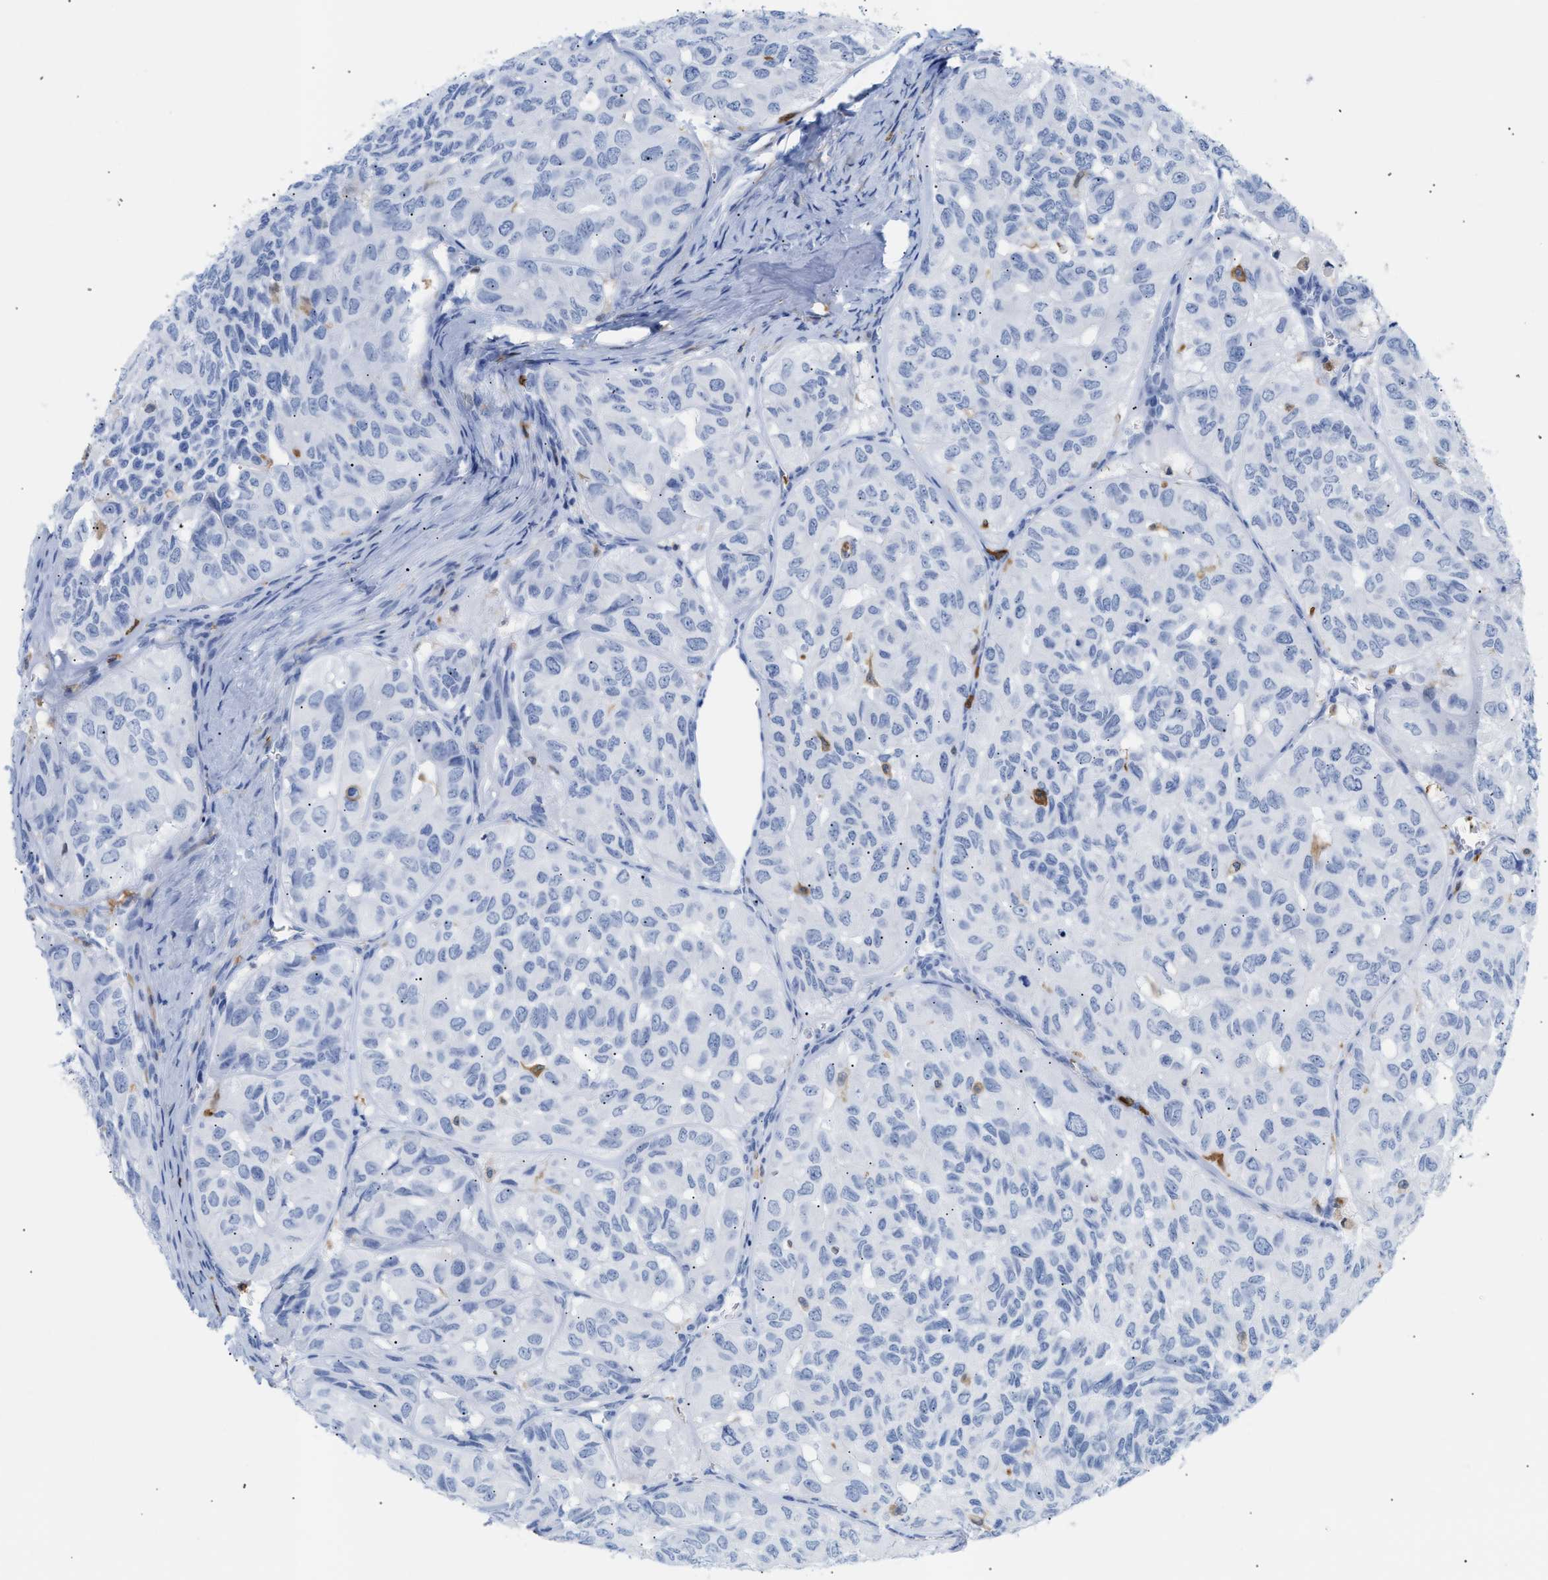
{"staining": {"intensity": "negative", "quantity": "none", "location": "none"}, "tissue": "head and neck cancer", "cell_type": "Tumor cells", "image_type": "cancer", "snomed": [{"axis": "morphology", "description": "Adenocarcinoma, NOS"}, {"axis": "topography", "description": "Salivary gland, NOS"}, {"axis": "topography", "description": "Head-Neck"}], "caption": "This micrograph is of head and neck adenocarcinoma stained with IHC to label a protein in brown with the nuclei are counter-stained blue. There is no positivity in tumor cells.", "gene": "LCP1", "patient": {"sex": "female", "age": 76}}